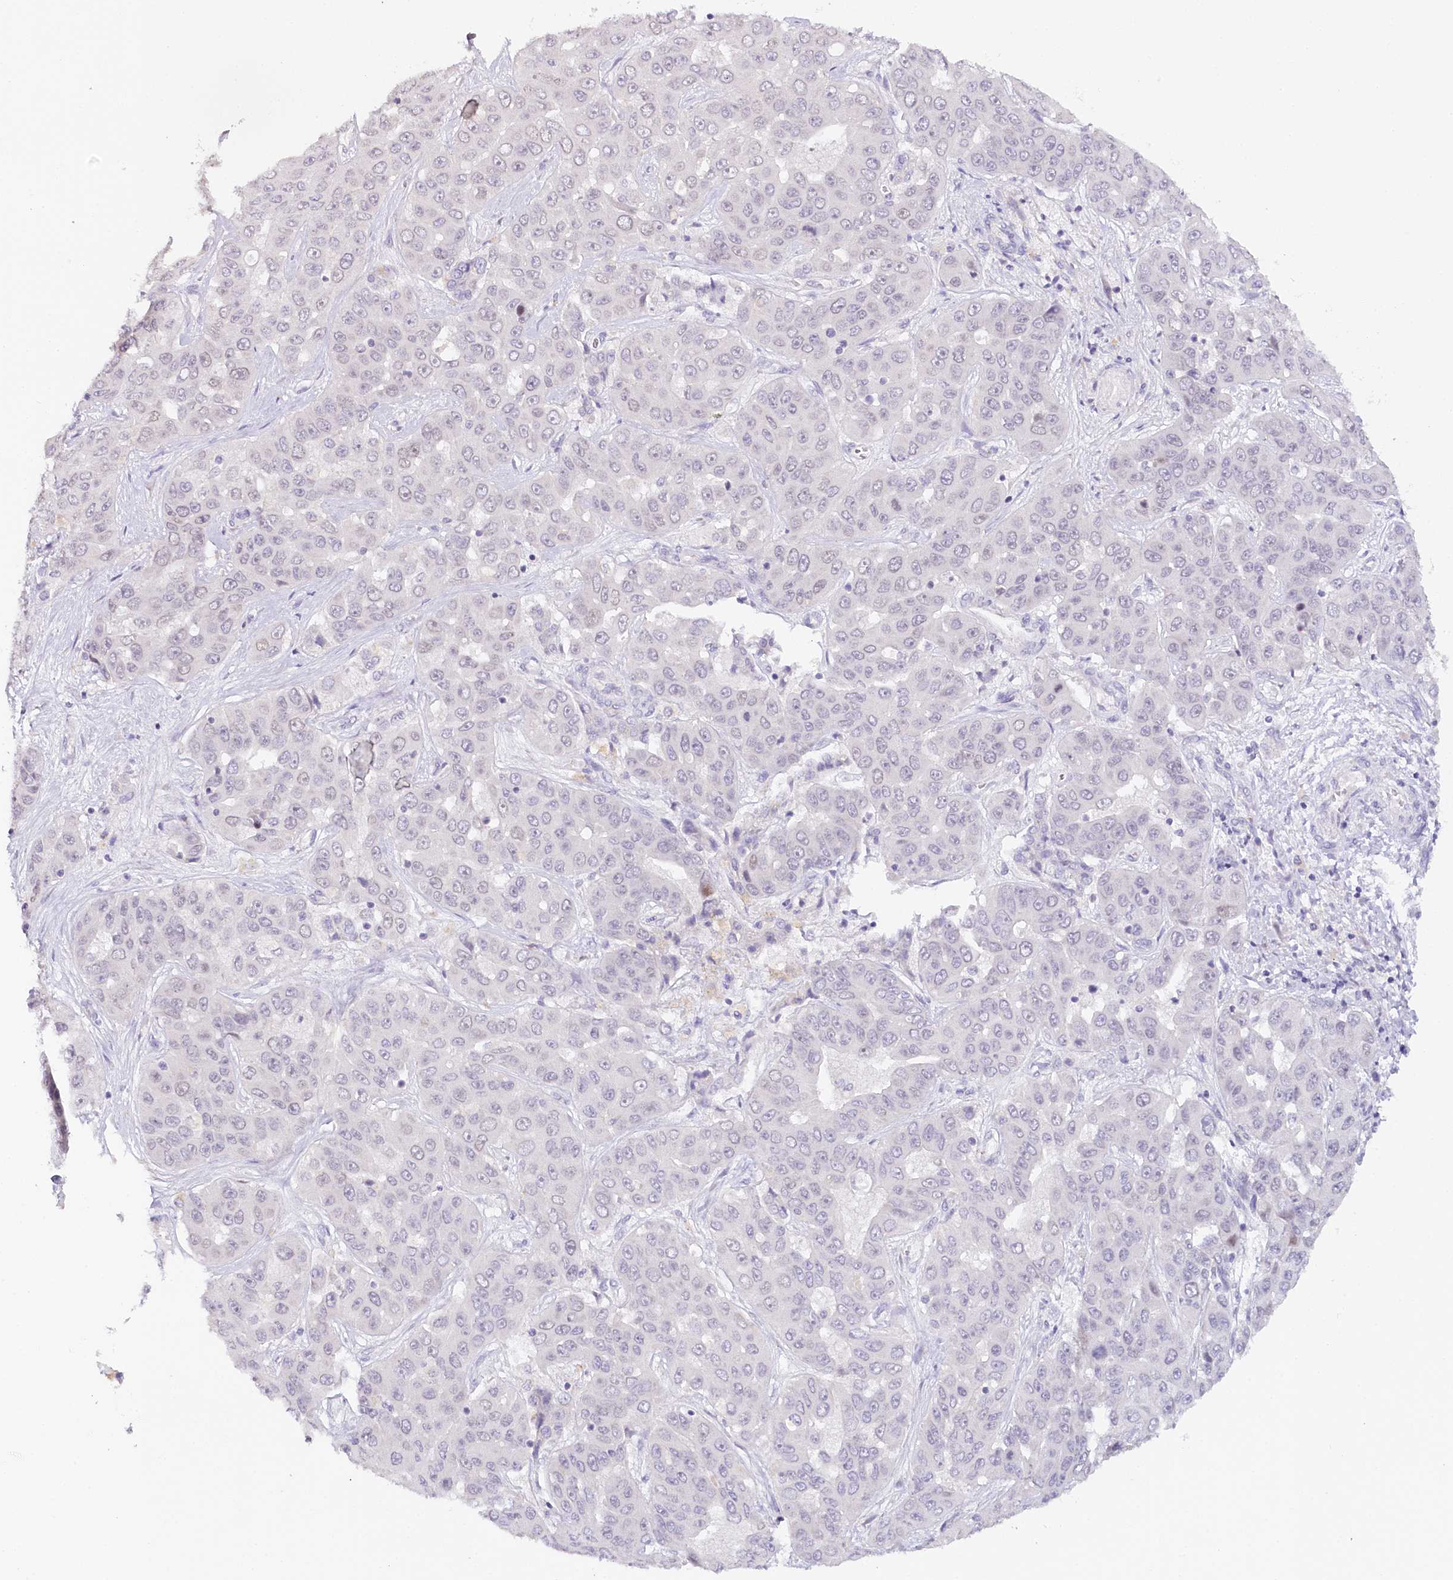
{"staining": {"intensity": "negative", "quantity": "none", "location": "none"}, "tissue": "liver cancer", "cell_type": "Tumor cells", "image_type": "cancer", "snomed": [{"axis": "morphology", "description": "Cholangiocarcinoma"}, {"axis": "topography", "description": "Liver"}], "caption": "There is no significant staining in tumor cells of liver cancer.", "gene": "TP53", "patient": {"sex": "female", "age": 52}}